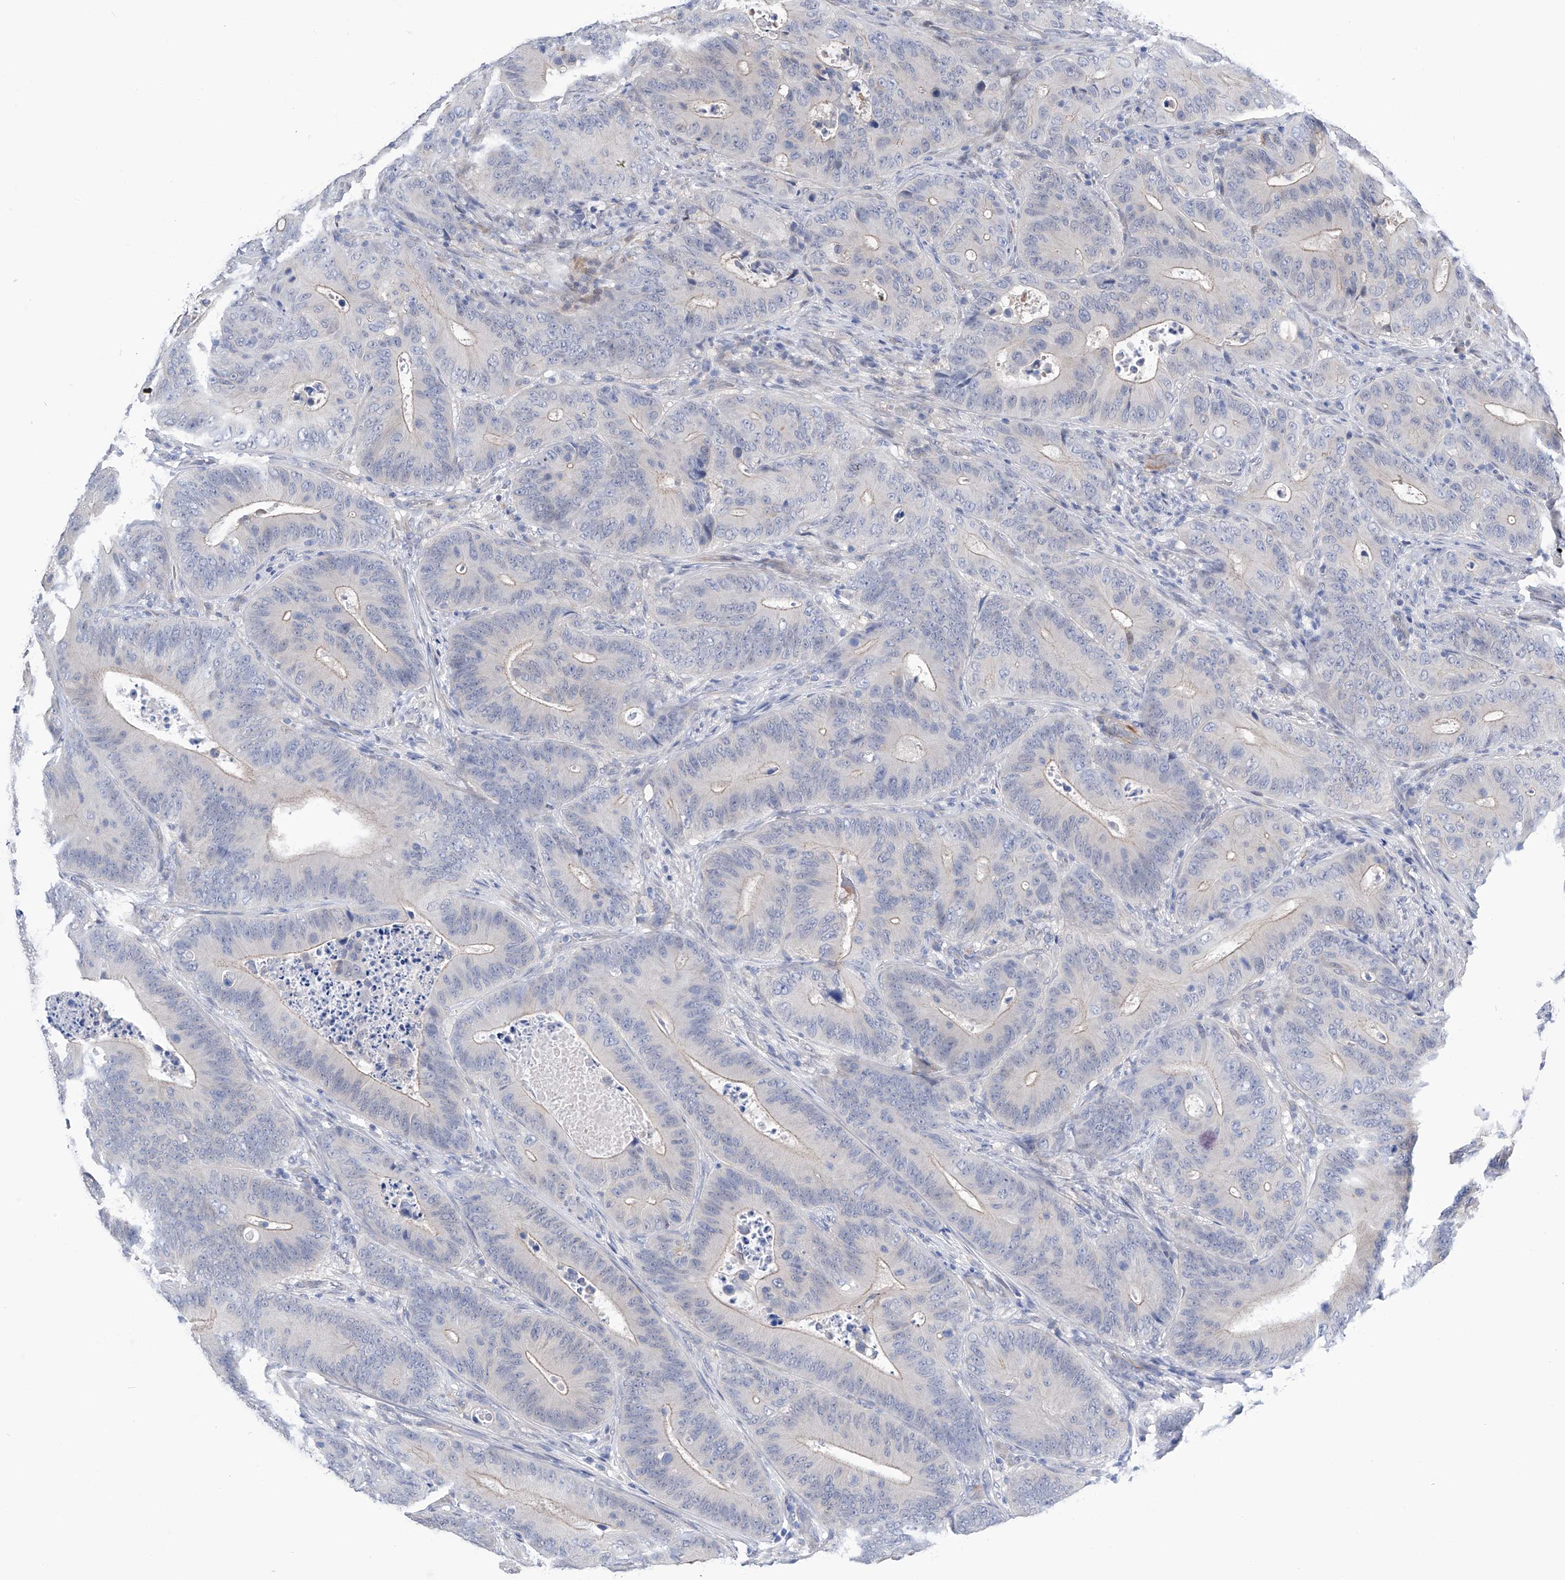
{"staining": {"intensity": "negative", "quantity": "none", "location": "none"}, "tissue": "colorectal cancer", "cell_type": "Tumor cells", "image_type": "cancer", "snomed": [{"axis": "morphology", "description": "Adenocarcinoma, NOS"}, {"axis": "topography", "description": "Colon"}], "caption": "DAB (3,3'-diaminobenzidine) immunohistochemical staining of human adenocarcinoma (colorectal) exhibits no significant staining in tumor cells.", "gene": "PGM3", "patient": {"sex": "male", "age": 83}}